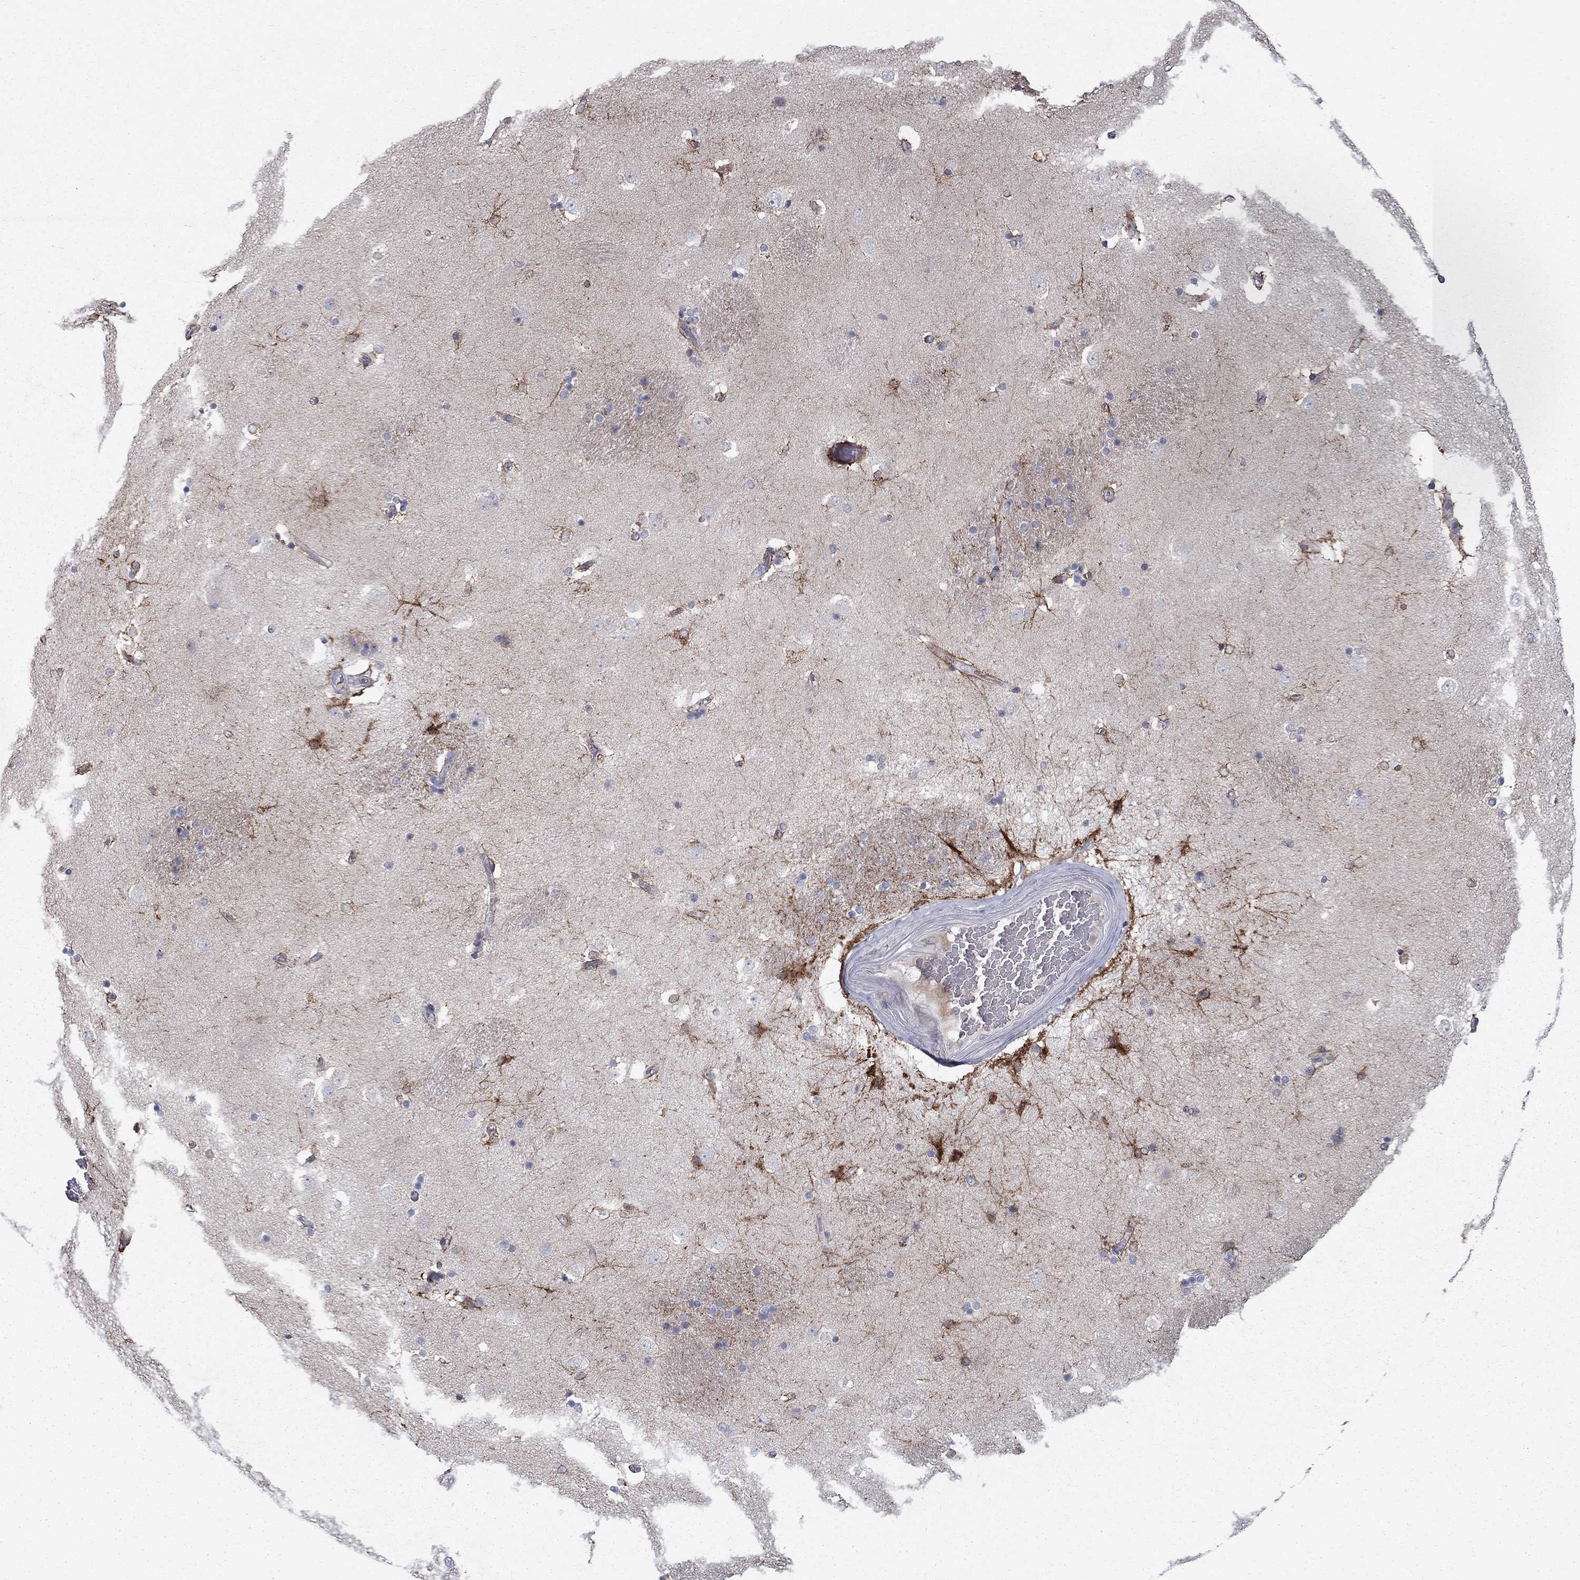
{"staining": {"intensity": "strong", "quantity": "<25%", "location": "cytoplasmic/membranous"}, "tissue": "caudate", "cell_type": "Glial cells", "image_type": "normal", "snomed": [{"axis": "morphology", "description": "Normal tissue, NOS"}, {"axis": "topography", "description": "Lateral ventricle wall"}], "caption": "Protein analysis of normal caudate shows strong cytoplasmic/membranous positivity in about <25% of glial cells.", "gene": "NTRK2", "patient": {"sex": "male", "age": 51}}